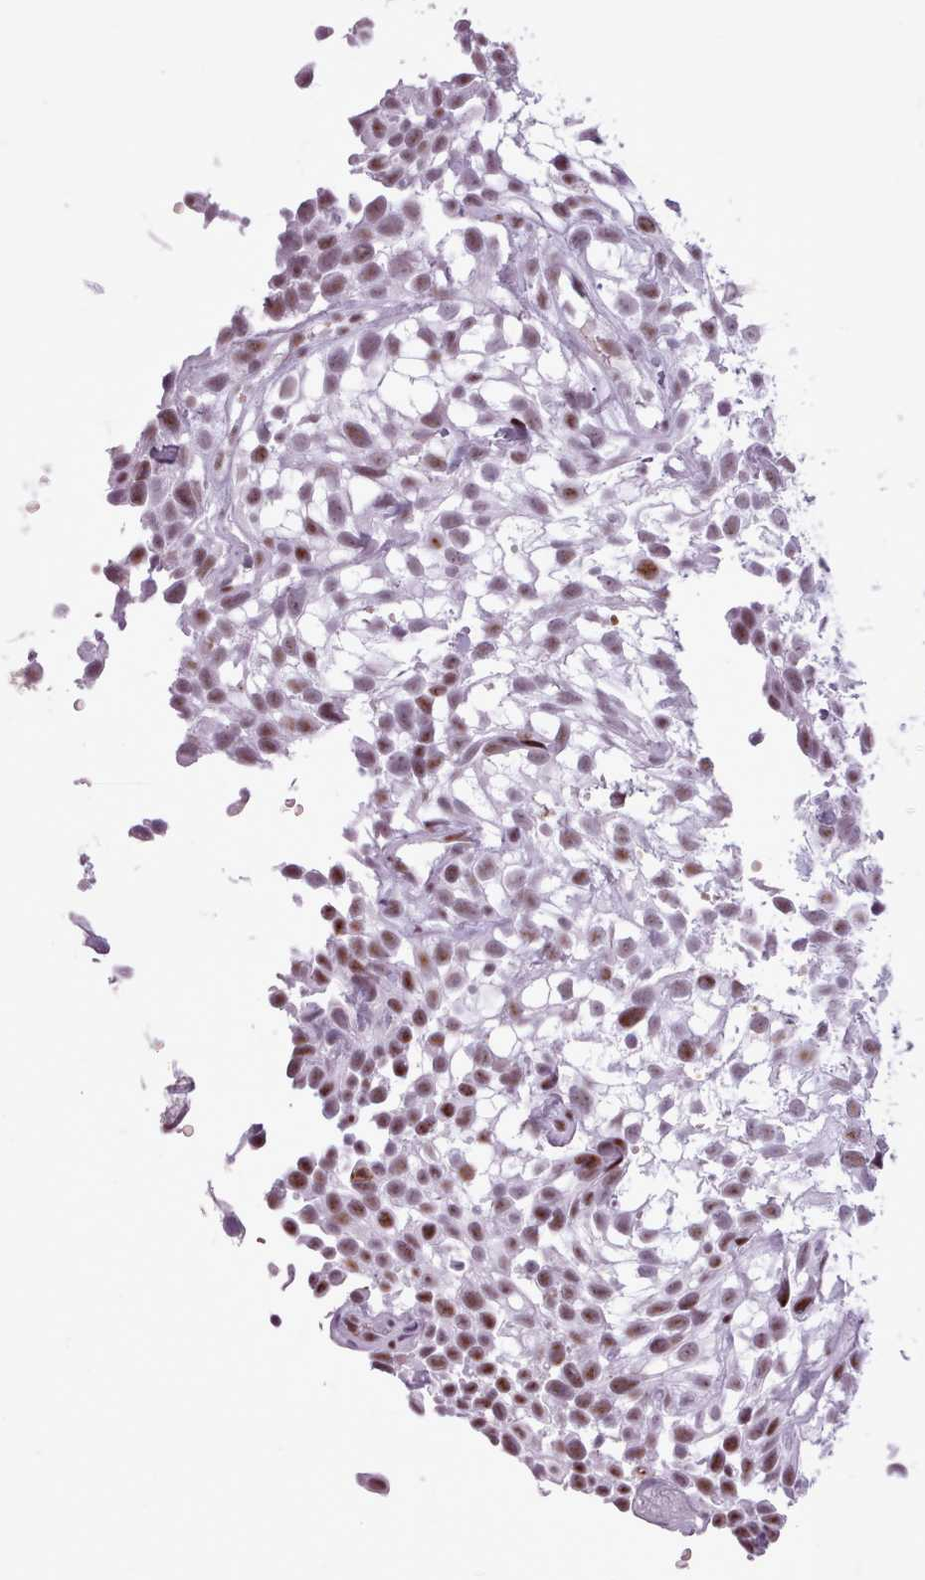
{"staining": {"intensity": "moderate", "quantity": "25%-75%", "location": "nuclear"}, "tissue": "urothelial cancer", "cell_type": "Tumor cells", "image_type": "cancer", "snomed": [{"axis": "morphology", "description": "Urothelial carcinoma, High grade"}, {"axis": "topography", "description": "Urinary bladder"}], "caption": "A histopathology image of human urothelial cancer stained for a protein shows moderate nuclear brown staining in tumor cells.", "gene": "SRSF4", "patient": {"sex": "male", "age": 56}}